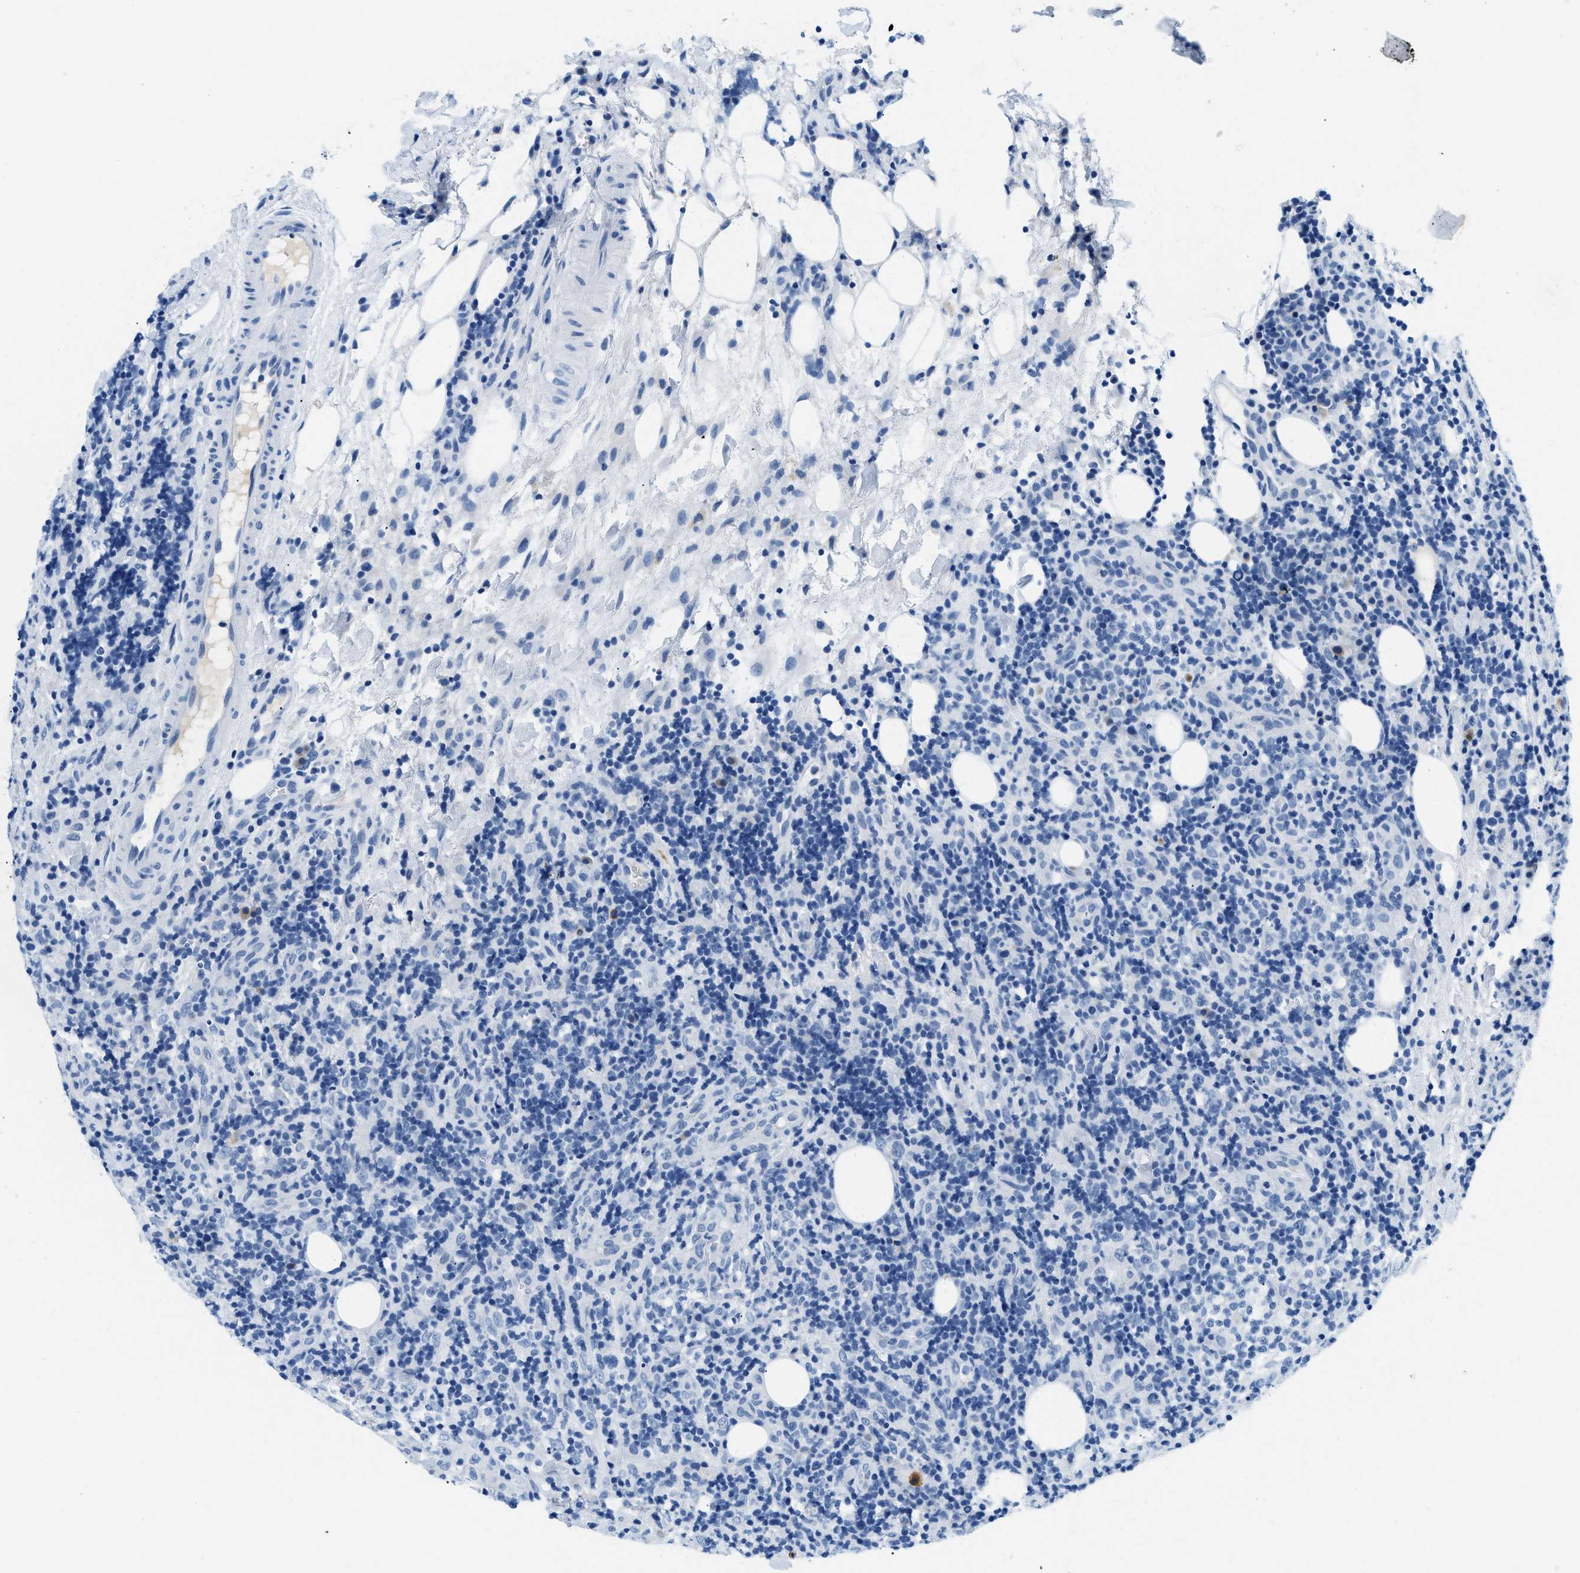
{"staining": {"intensity": "negative", "quantity": "none", "location": "none"}, "tissue": "lymphoma", "cell_type": "Tumor cells", "image_type": "cancer", "snomed": [{"axis": "morphology", "description": "Malignant lymphoma, non-Hodgkin's type, High grade"}, {"axis": "topography", "description": "Lymph node"}], "caption": "High power microscopy micrograph of an immunohistochemistry photomicrograph of high-grade malignant lymphoma, non-Hodgkin's type, revealing no significant positivity in tumor cells.", "gene": "STXBP2", "patient": {"sex": "female", "age": 76}}